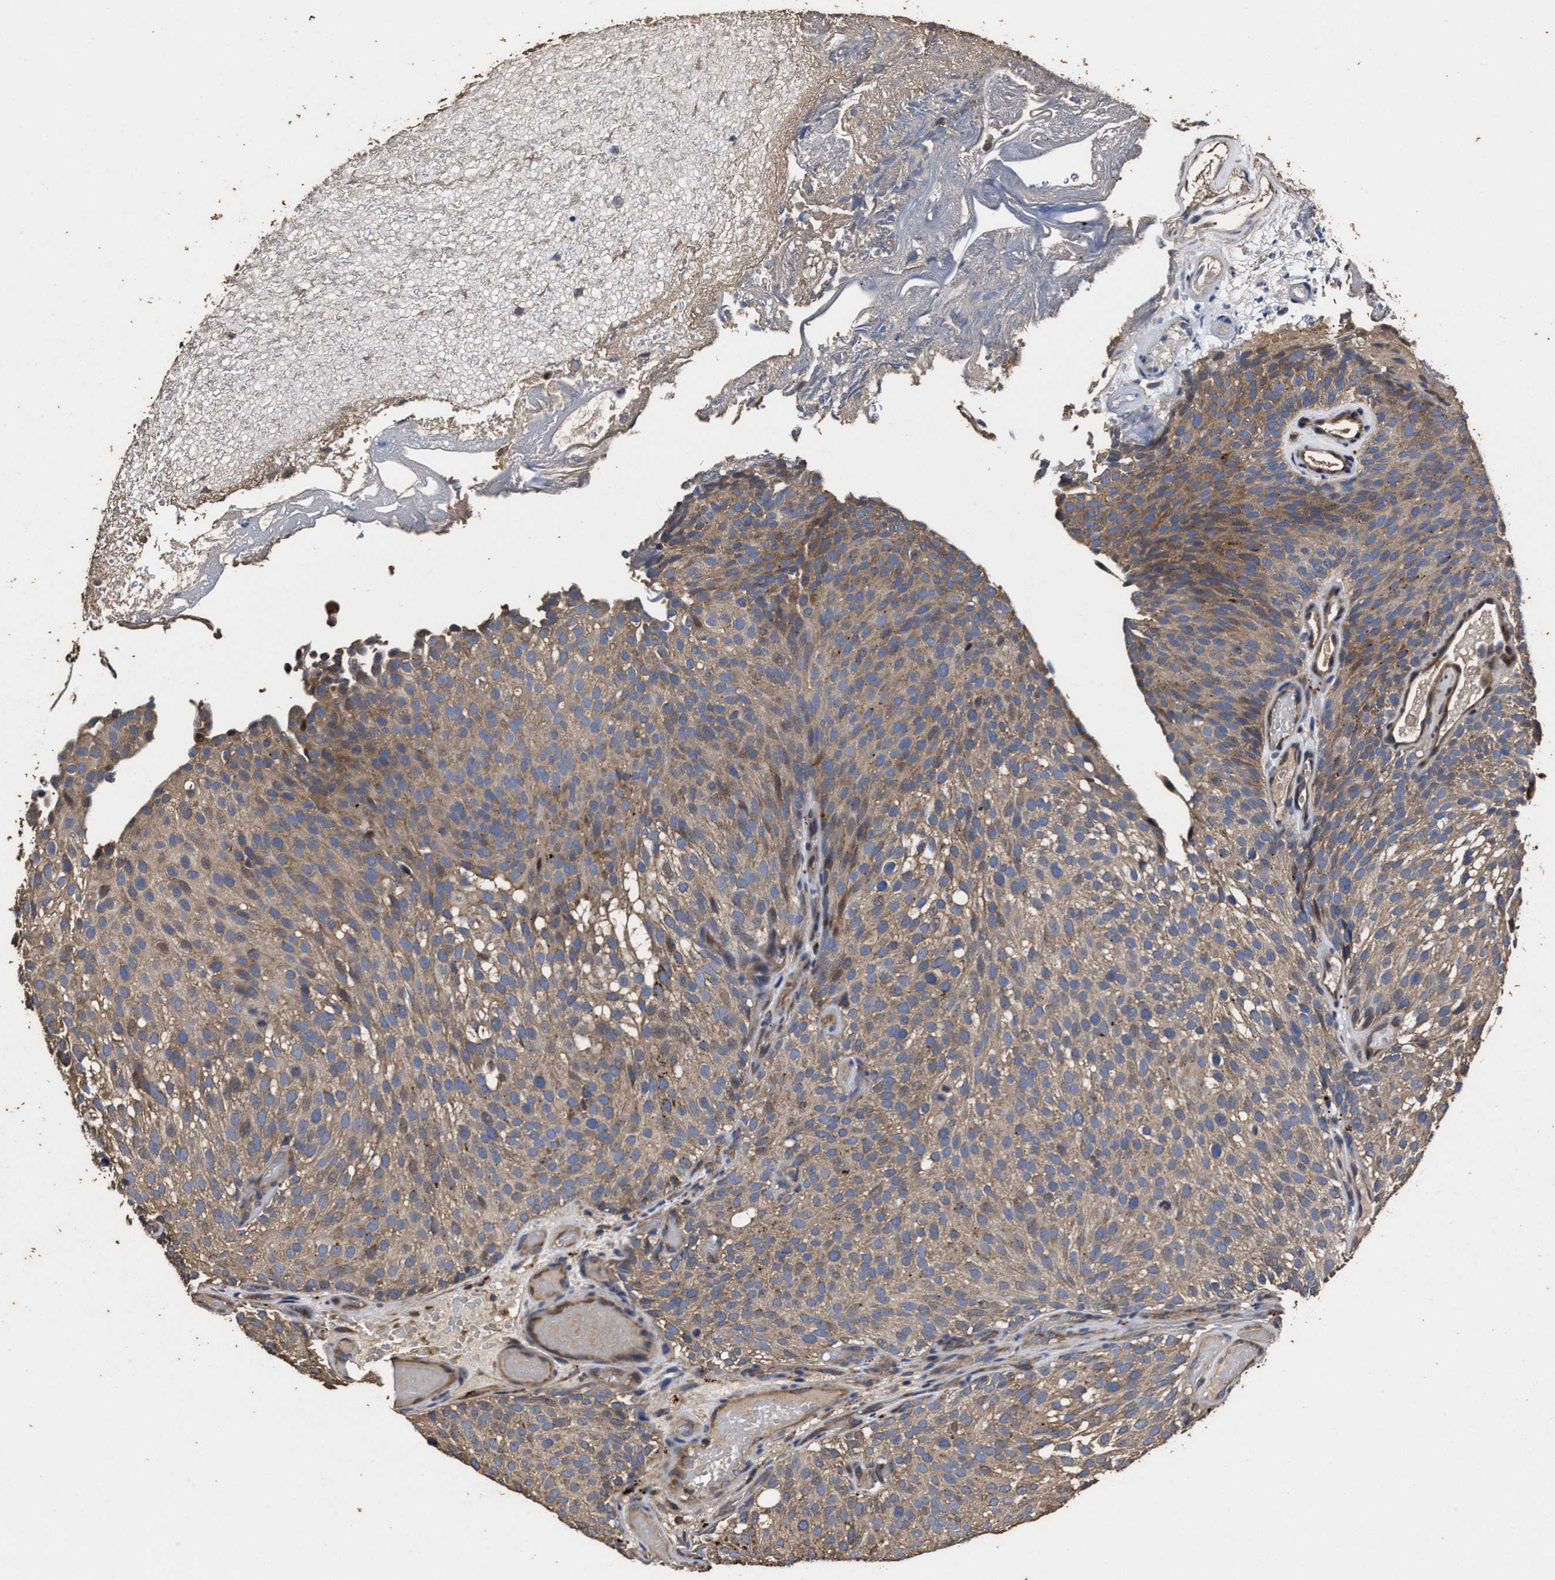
{"staining": {"intensity": "moderate", "quantity": ">75%", "location": "cytoplasmic/membranous"}, "tissue": "urothelial cancer", "cell_type": "Tumor cells", "image_type": "cancer", "snomed": [{"axis": "morphology", "description": "Urothelial carcinoma, Low grade"}, {"axis": "topography", "description": "Urinary bladder"}], "caption": "High-magnification brightfield microscopy of urothelial cancer stained with DAB (3,3'-diaminobenzidine) (brown) and counterstained with hematoxylin (blue). tumor cells exhibit moderate cytoplasmic/membranous staining is seen in about>75% of cells.", "gene": "PPM1K", "patient": {"sex": "male", "age": 78}}